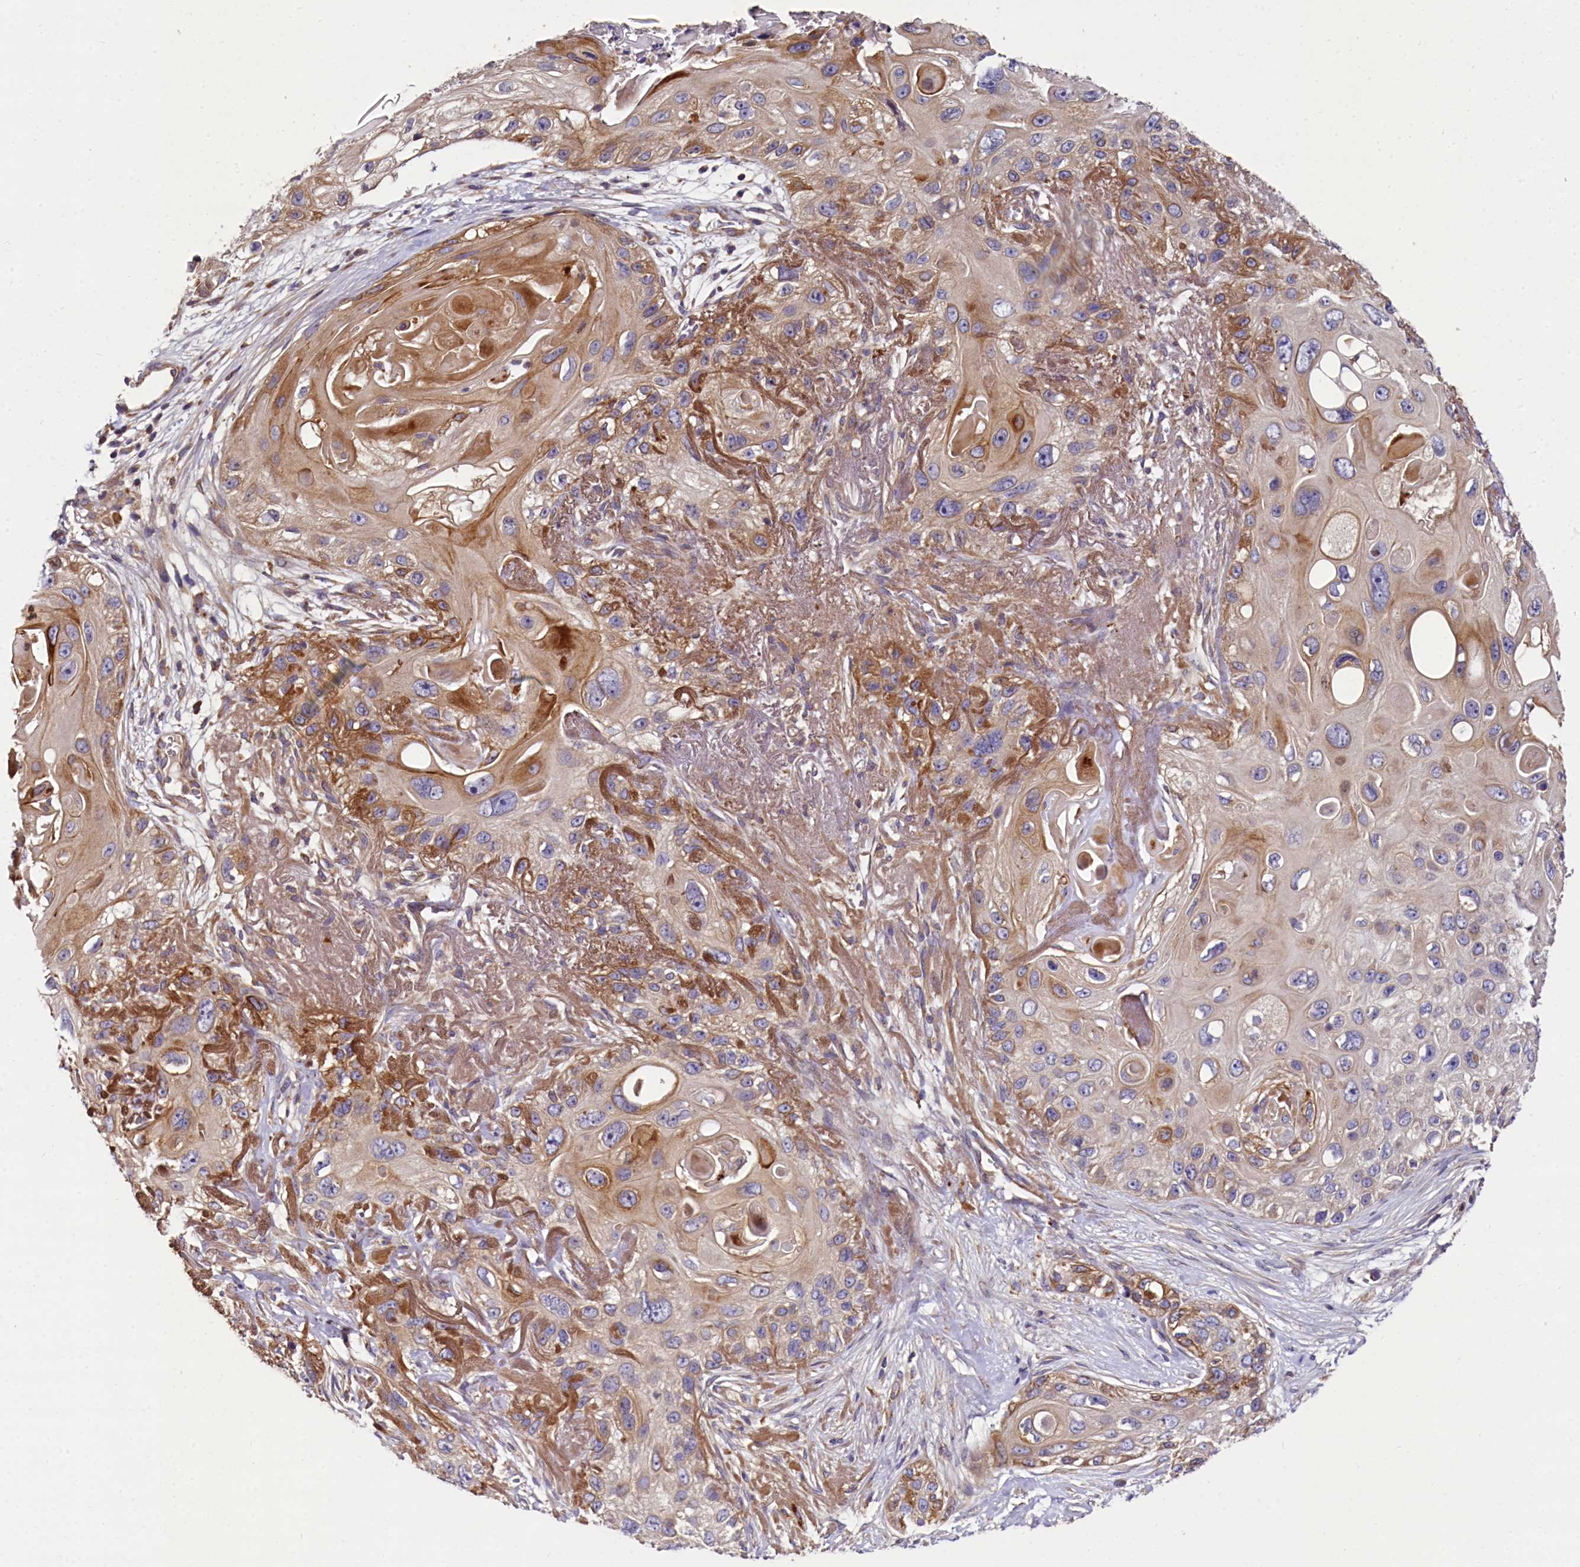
{"staining": {"intensity": "moderate", "quantity": "25%-75%", "location": "cytoplasmic/membranous"}, "tissue": "skin cancer", "cell_type": "Tumor cells", "image_type": "cancer", "snomed": [{"axis": "morphology", "description": "Normal tissue, NOS"}, {"axis": "morphology", "description": "Squamous cell carcinoma, NOS"}, {"axis": "topography", "description": "Skin"}], "caption": "Immunohistochemical staining of human skin squamous cell carcinoma exhibits medium levels of moderate cytoplasmic/membranous protein positivity in about 25%-75% of tumor cells. (DAB = brown stain, brightfield microscopy at high magnification).", "gene": "SPRYD3", "patient": {"sex": "male", "age": 72}}